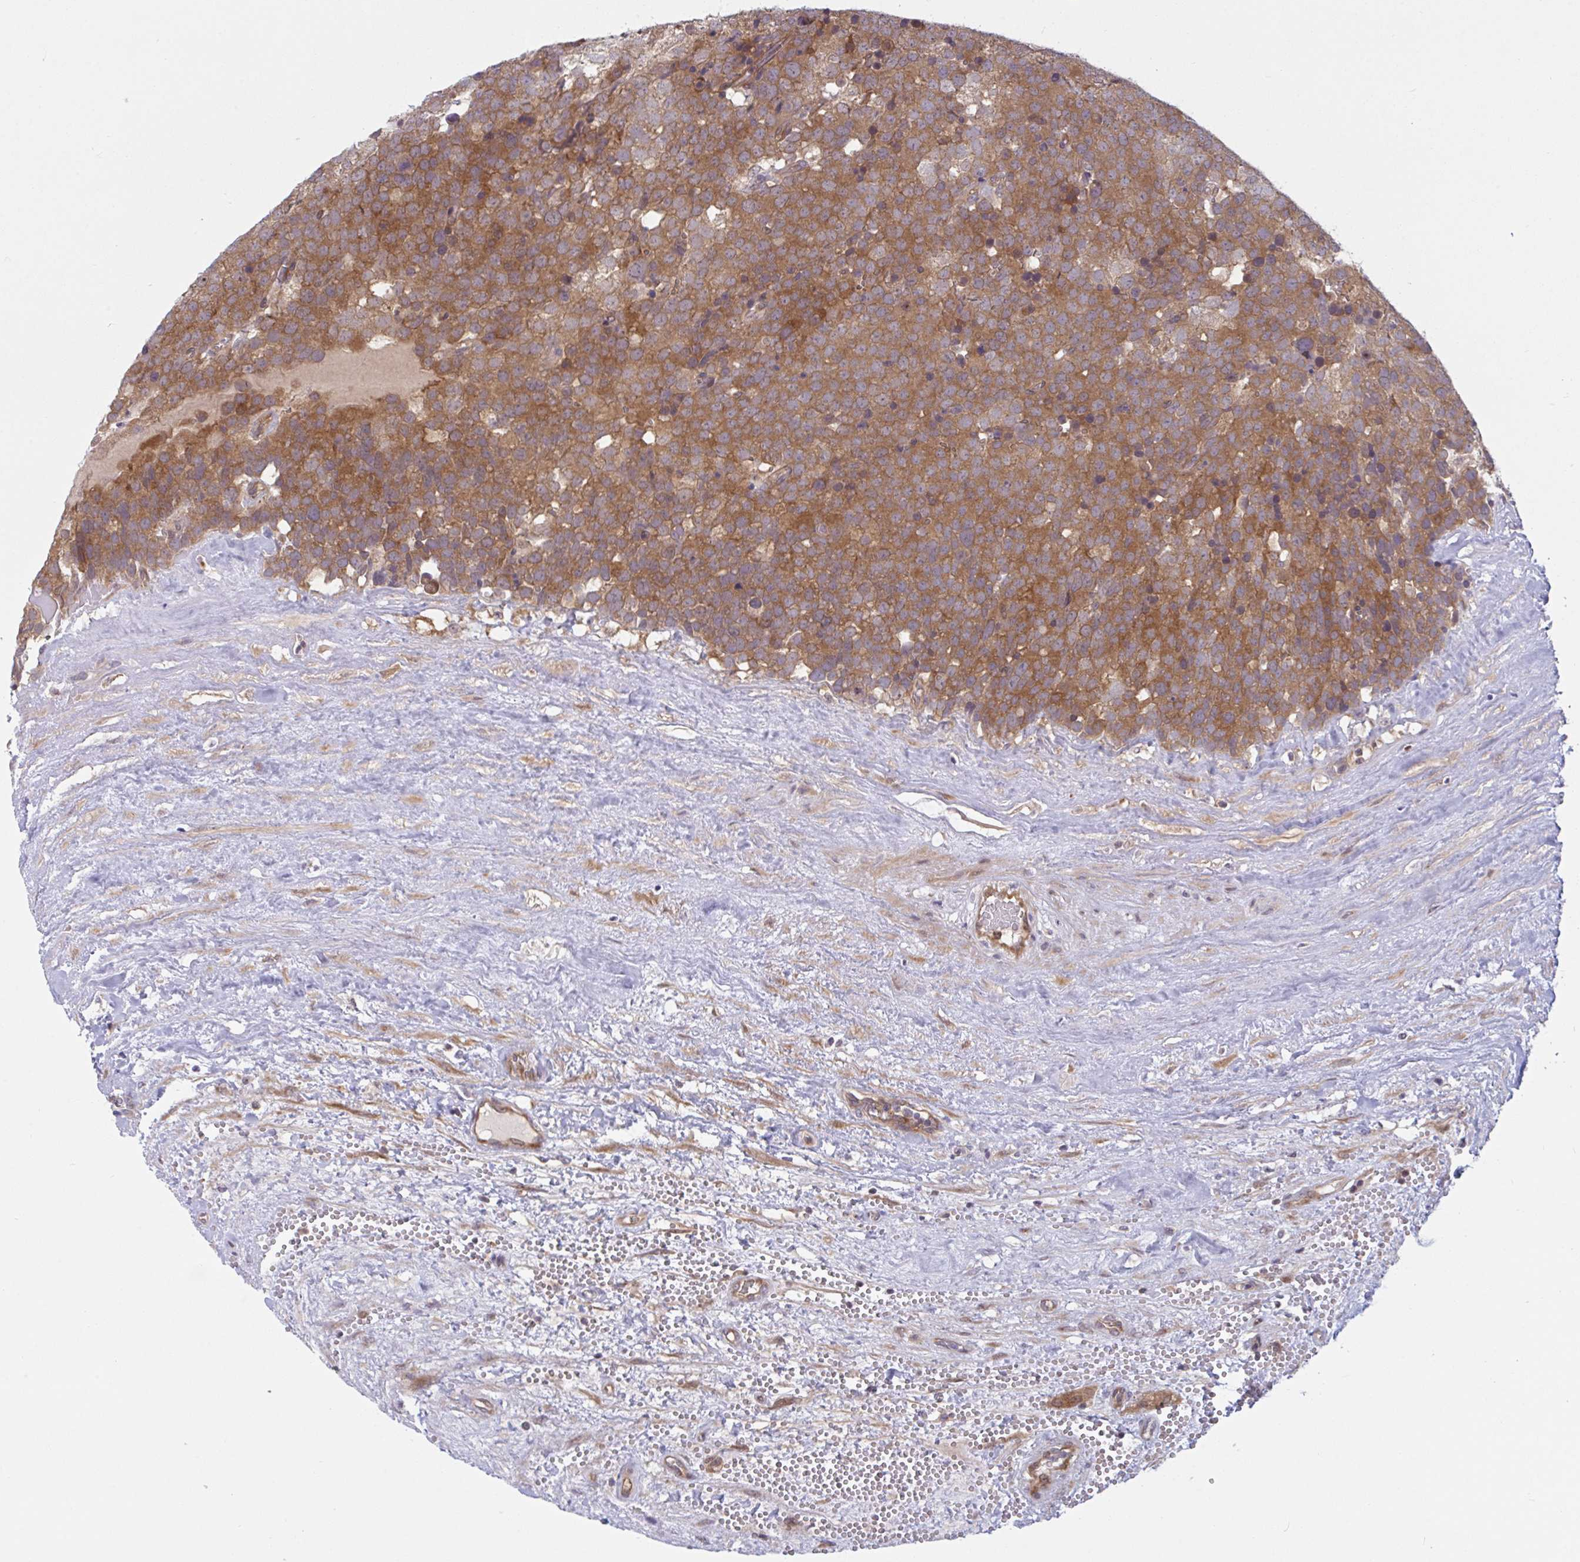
{"staining": {"intensity": "strong", "quantity": ">75%", "location": "cytoplasmic/membranous"}, "tissue": "testis cancer", "cell_type": "Tumor cells", "image_type": "cancer", "snomed": [{"axis": "morphology", "description": "Seminoma, NOS"}, {"axis": "topography", "description": "Testis"}], "caption": "A micrograph of human testis cancer (seminoma) stained for a protein demonstrates strong cytoplasmic/membranous brown staining in tumor cells.", "gene": "LMNTD2", "patient": {"sex": "male", "age": 71}}